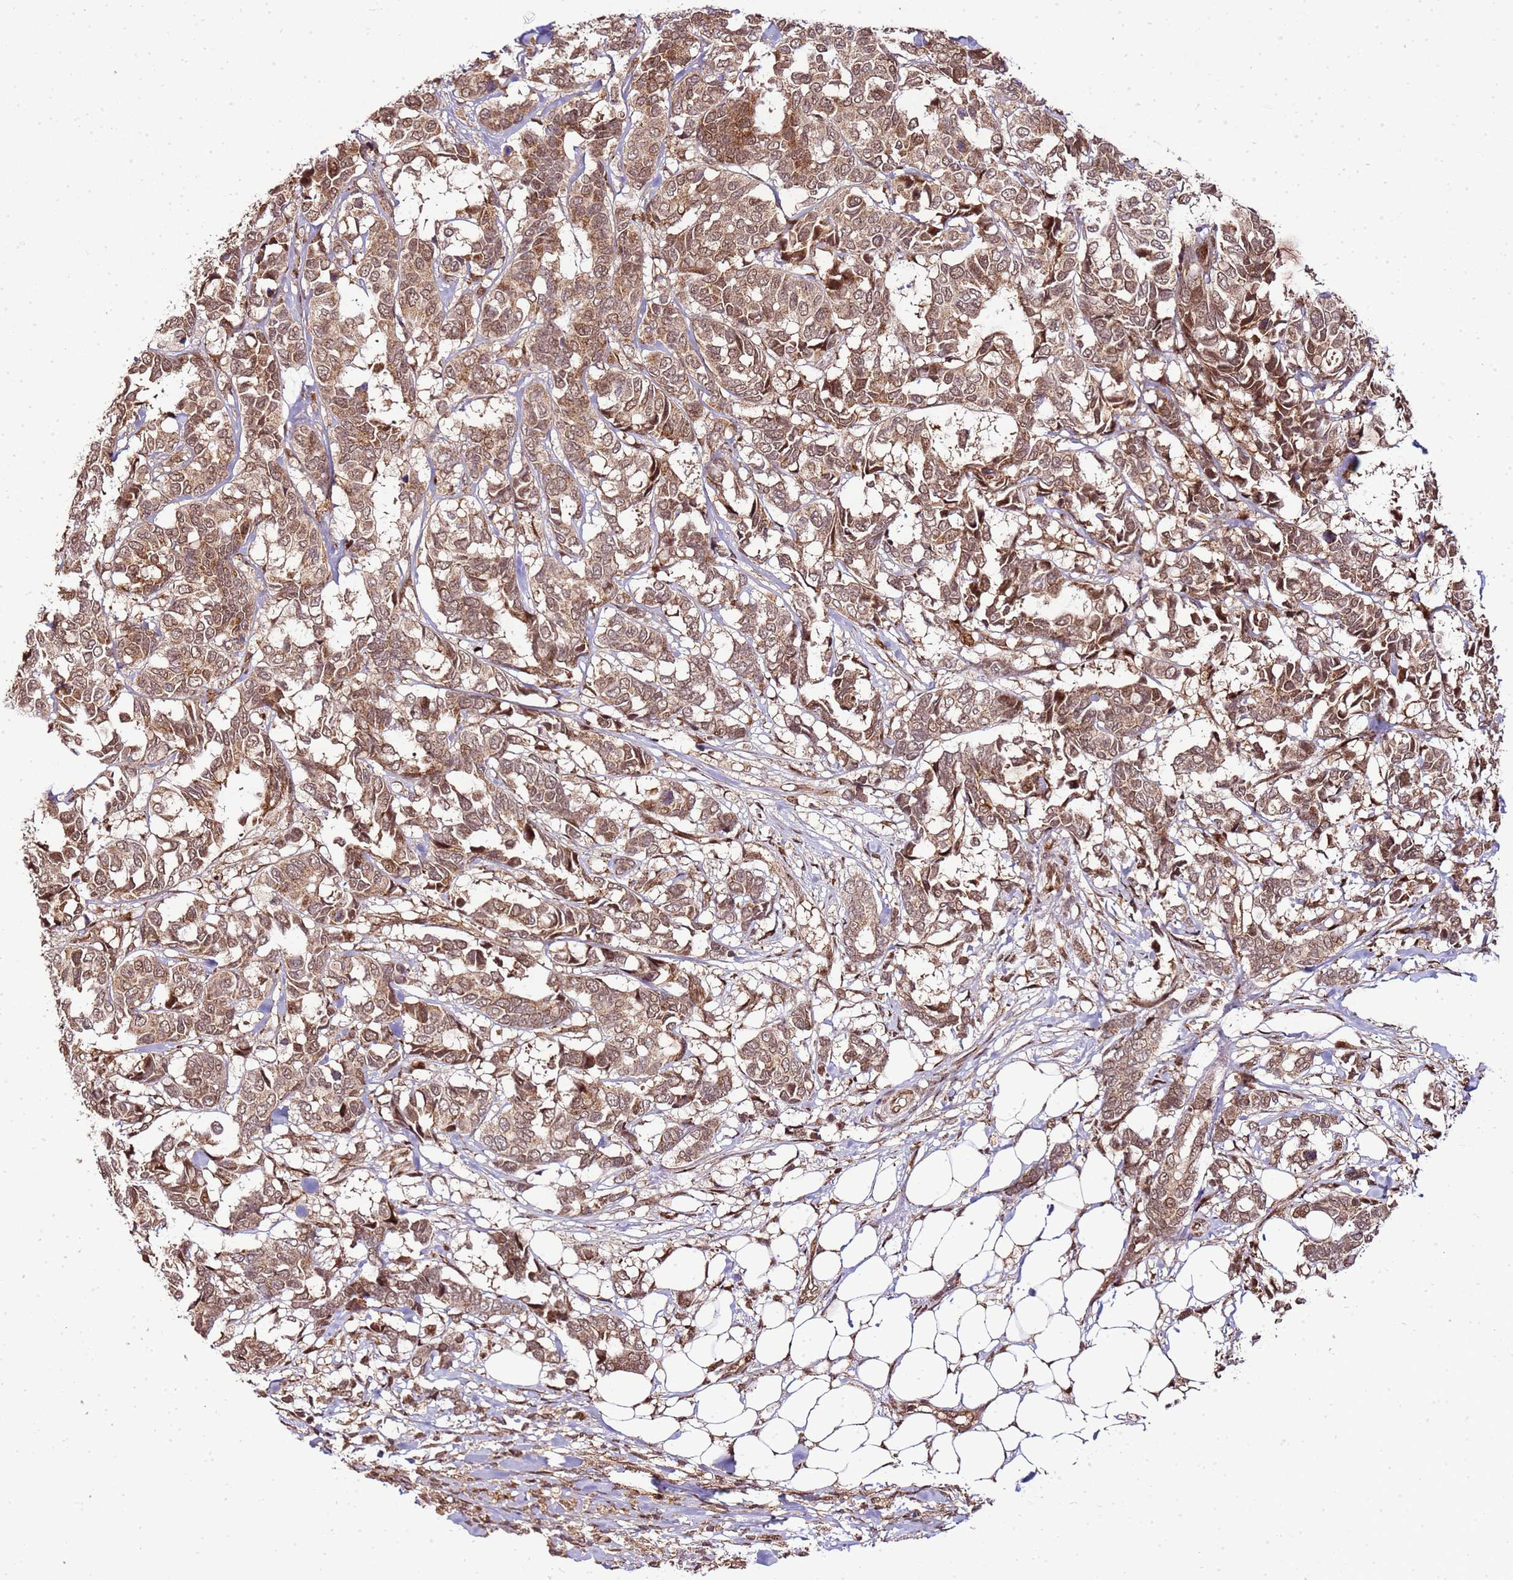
{"staining": {"intensity": "moderate", "quantity": ">75%", "location": "cytoplasmic/membranous,nuclear"}, "tissue": "breast cancer", "cell_type": "Tumor cells", "image_type": "cancer", "snomed": [{"axis": "morphology", "description": "Duct carcinoma"}, {"axis": "topography", "description": "Breast"}], "caption": "Breast infiltrating ductal carcinoma stained with a protein marker exhibits moderate staining in tumor cells.", "gene": "PEX14", "patient": {"sex": "female", "age": 87}}